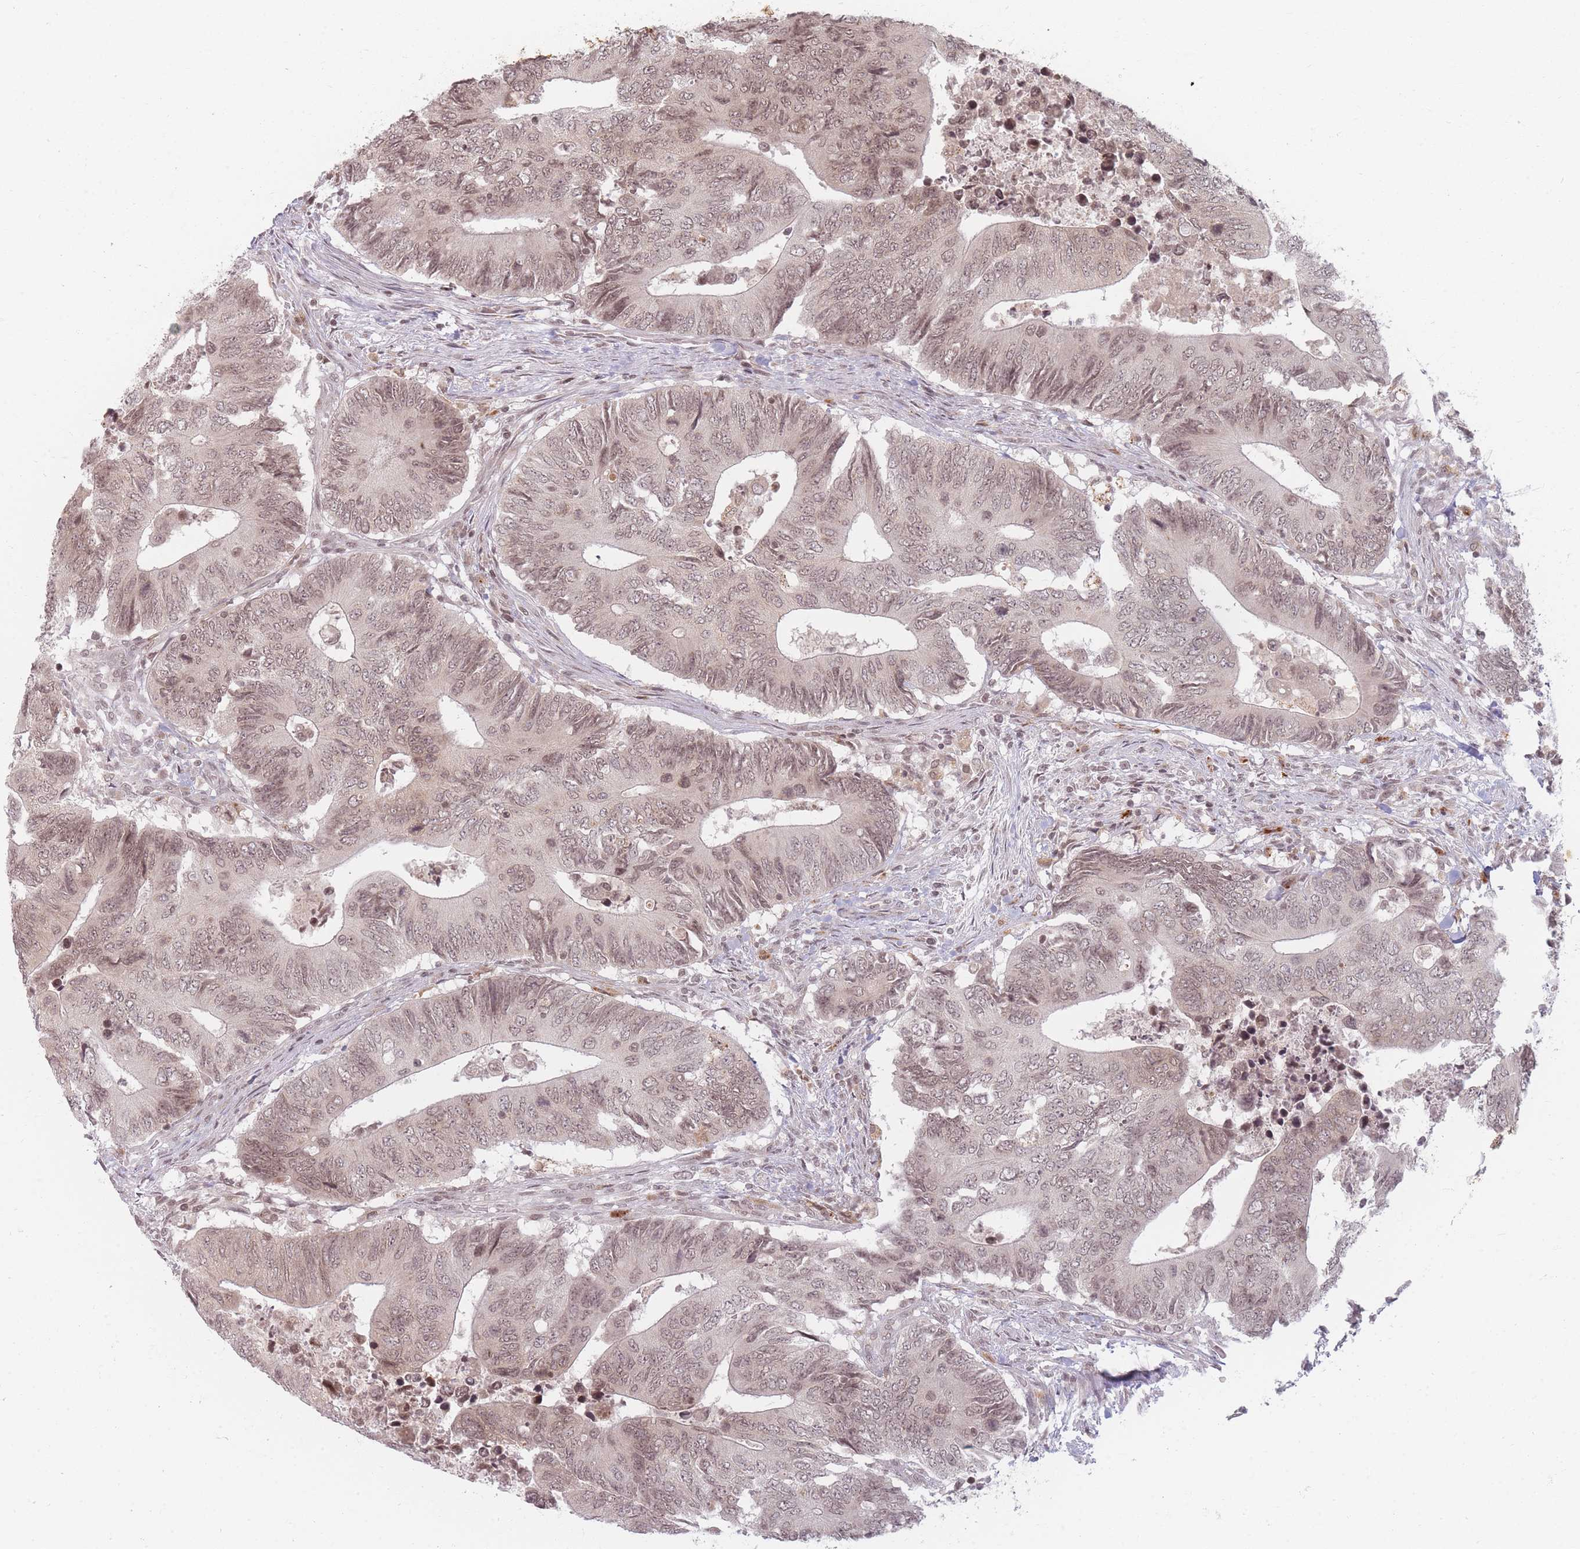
{"staining": {"intensity": "weak", "quantity": ">75%", "location": "nuclear"}, "tissue": "colorectal cancer", "cell_type": "Tumor cells", "image_type": "cancer", "snomed": [{"axis": "morphology", "description": "Adenocarcinoma, NOS"}, {"axis": "topography", "description": "Colon"}], "caption": "Protein expression analysis of colorectal cancer (adenocarcinoma) demonstrates weak nuclear positivity in approximately >75% of tumor cells.", "gene": "SPATA45", "patient": {"sex": "male", "age": 87}}